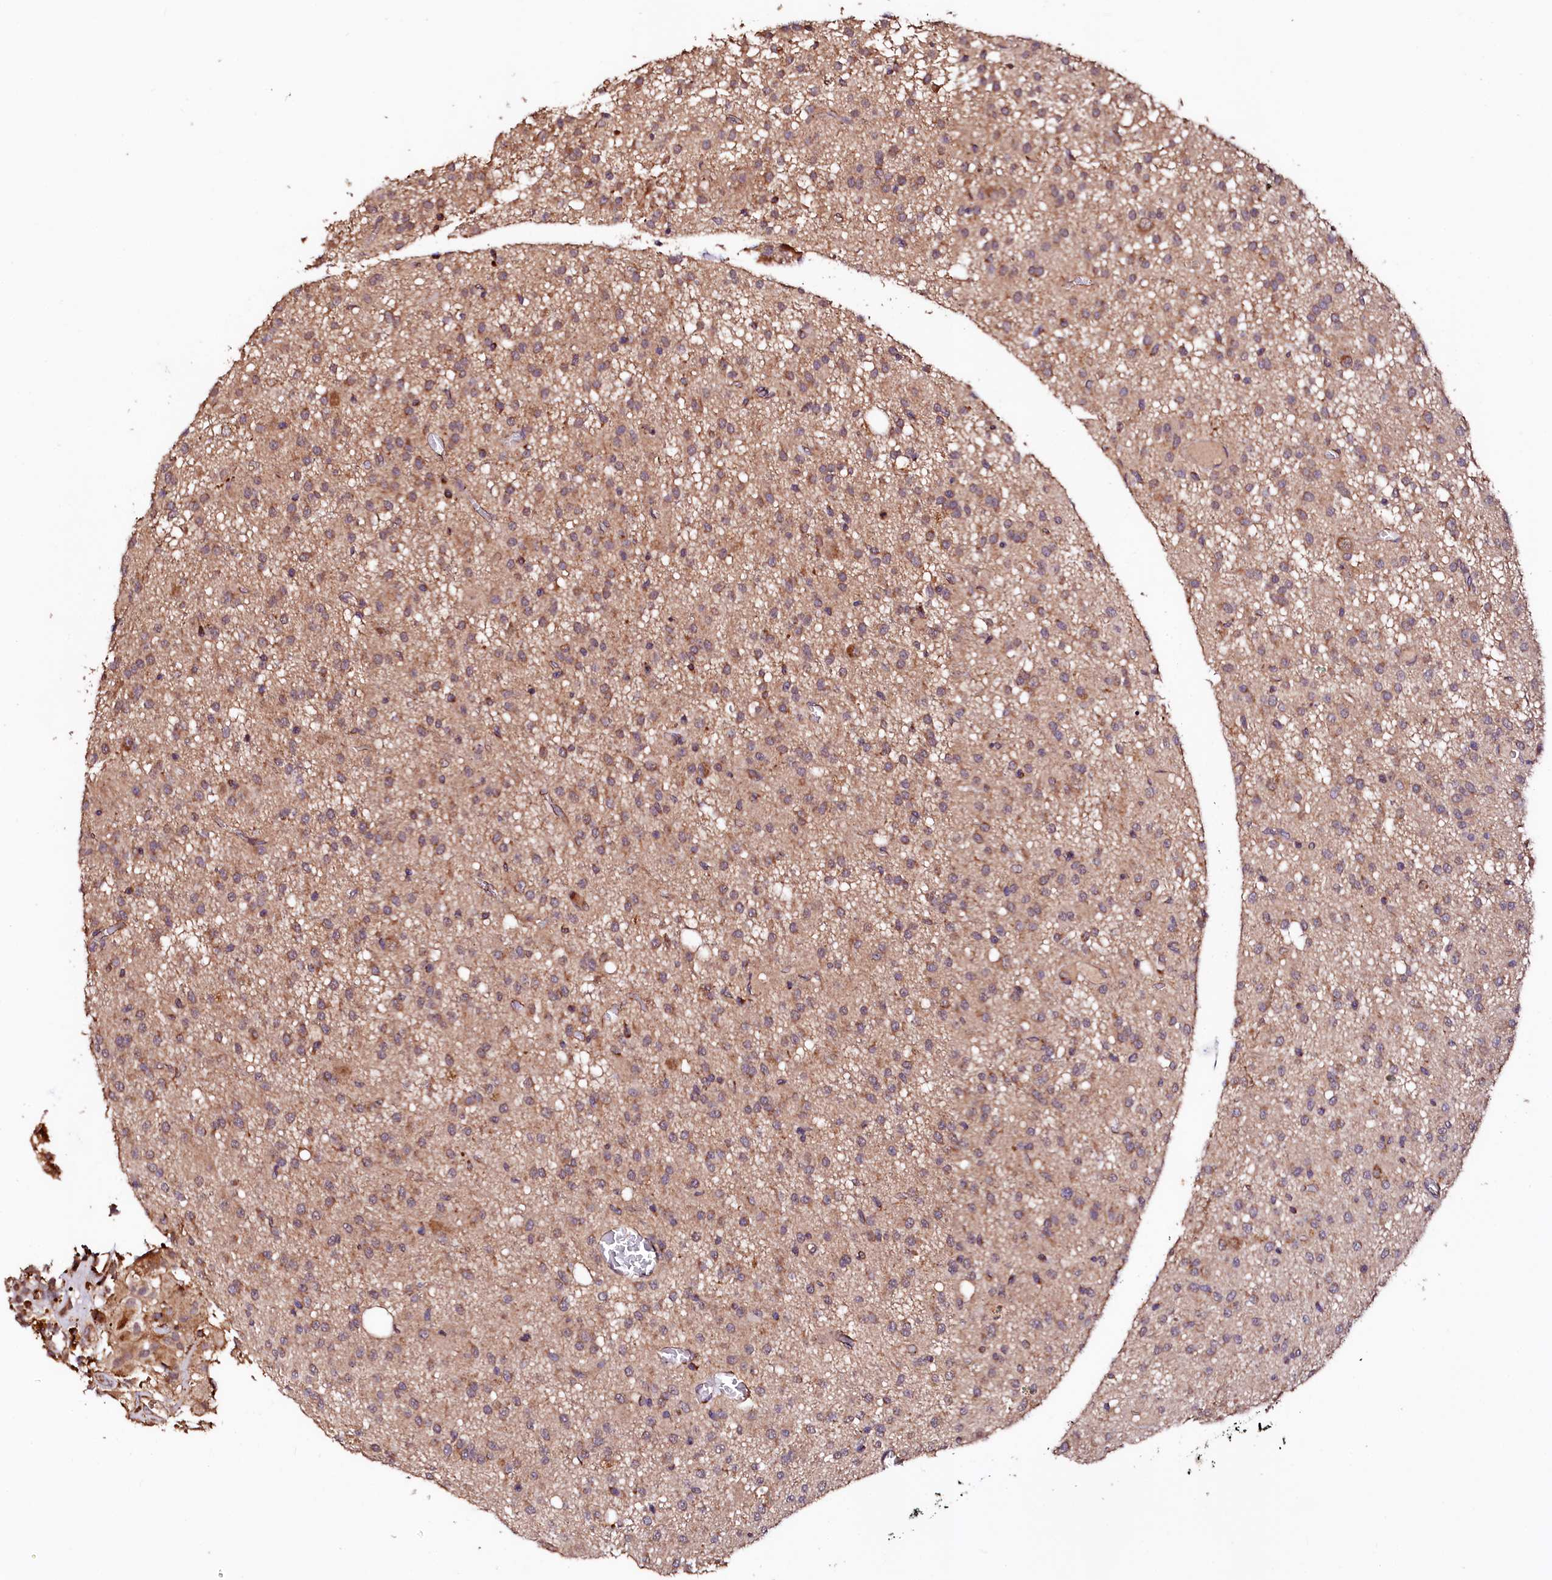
{"staining": {"intensity": "moderate", "quantity": ">75%", "location": "cytoplasmic/membranous"}, "tissue": "glioma", "cell_type": "Tumor cells", "image_type": "cancer", "snomed": [{"axis": "morphology", "description": "Glioma, malignant, High grade"}, {"axis": "topography", "description": "Brain"}], "caption": "Immunohistochemical staining of human malignant high-grade glioma reveals moderate cytoplasmic/membranous protein staining in approximately >75% of tumor cells.", "gene": "ST3GAL1", "patient": {"sex": "female", "age": 59}}